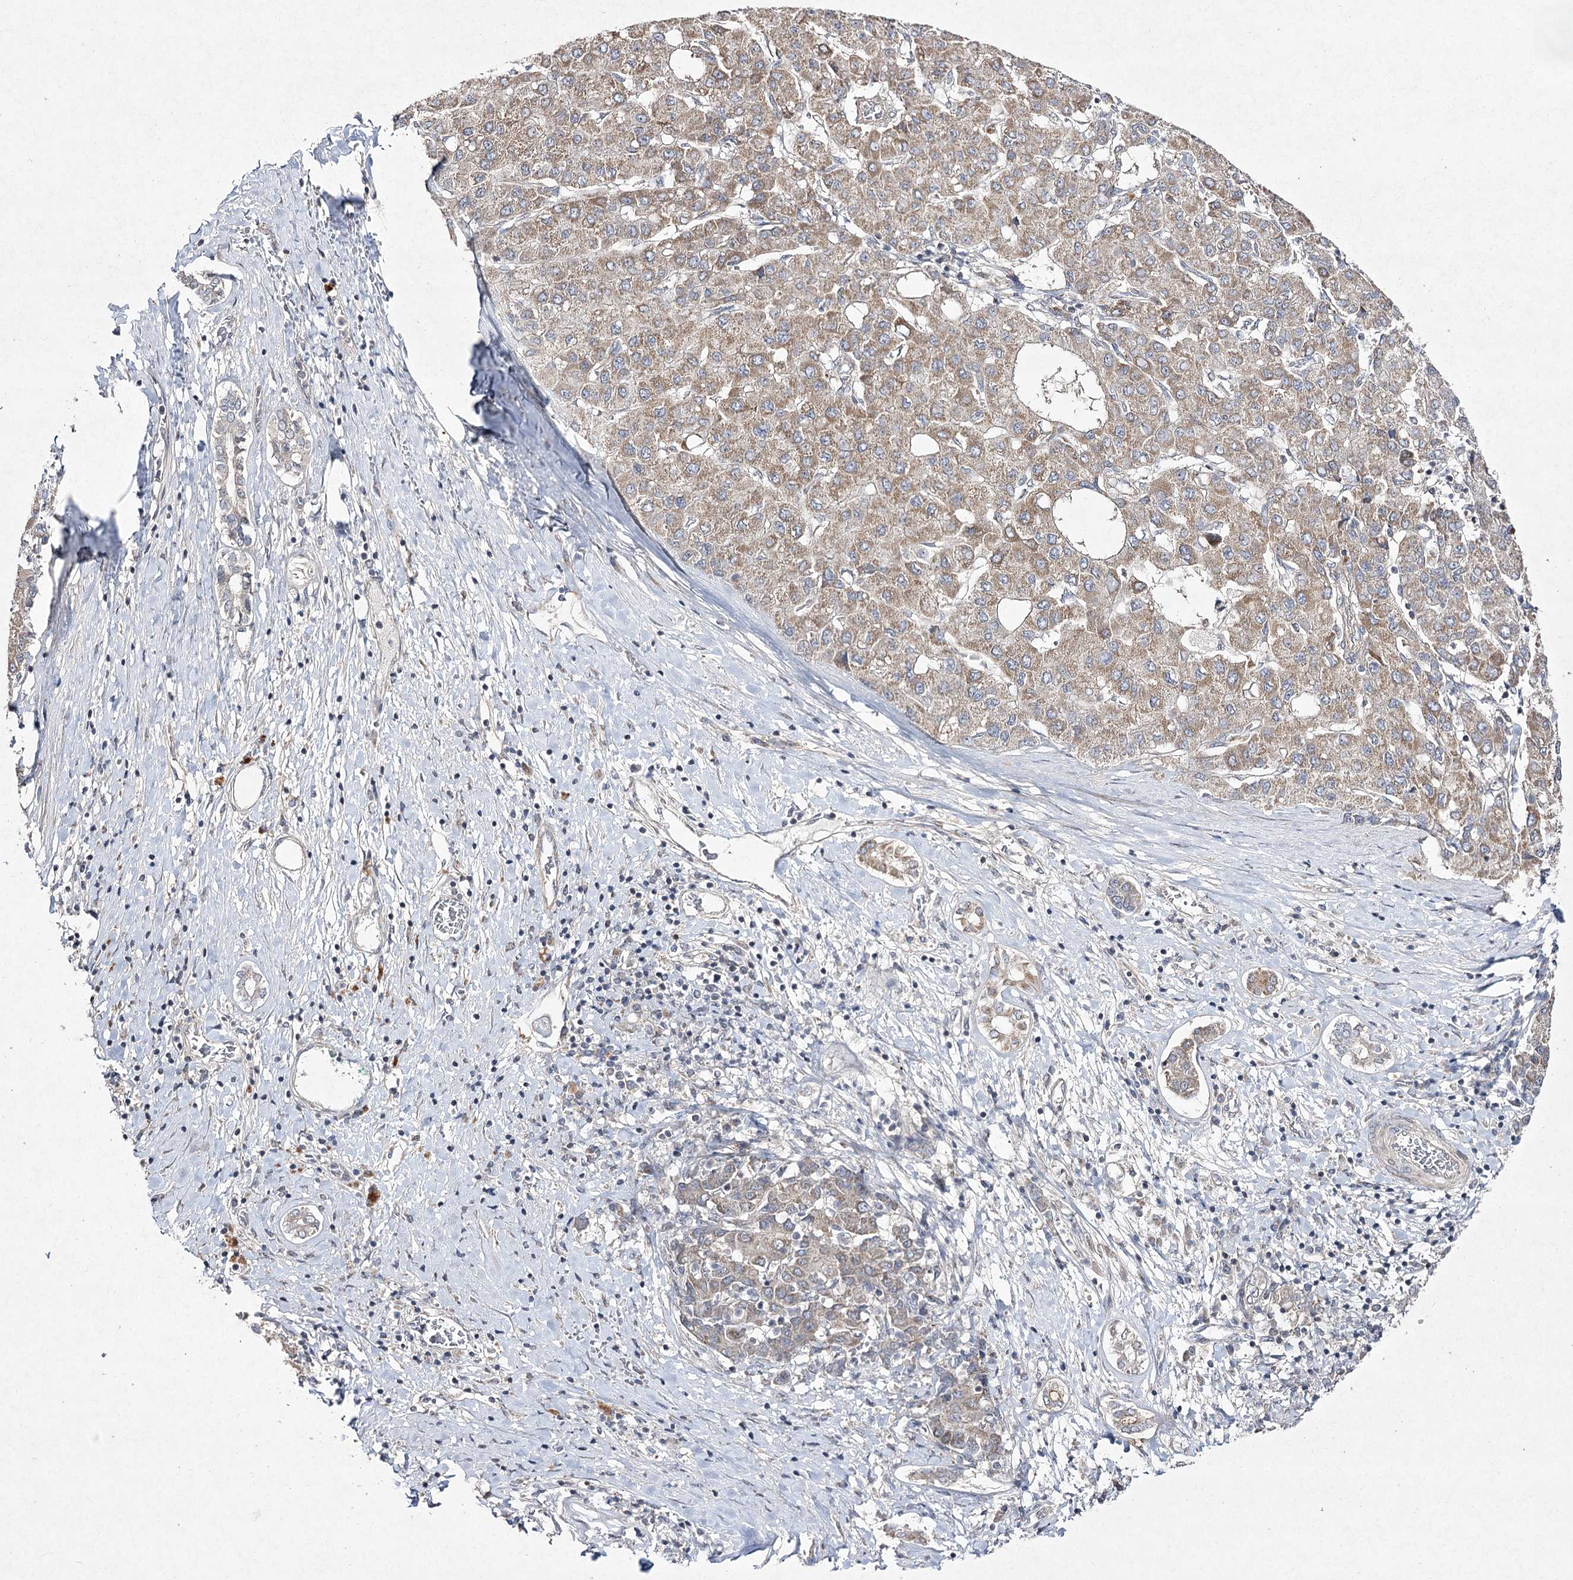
{"staining": {"intensity": "weak", "quantity": ">75%", "location": "cytoplasmic/membranous"}, "tissue": "liver cancer", "cell_type": "Tumor cells", "image_type": "cancer", "snomed": [{"axis": "morphology", "description": "Carcinoma, Hepatocellular, NOS"}, {"axis": "topography", "description": "Liver"}], "caption": "This photomicrograph exhibits immunohistochemistry (IHC) staining of human hepatocellular carcinoma (liver), with low weak cytoplasmic/membranous positivity in approximately >75% of tumor cells.", "gene": "FANCL", "patient": {"sex": "male", "age": 65}}